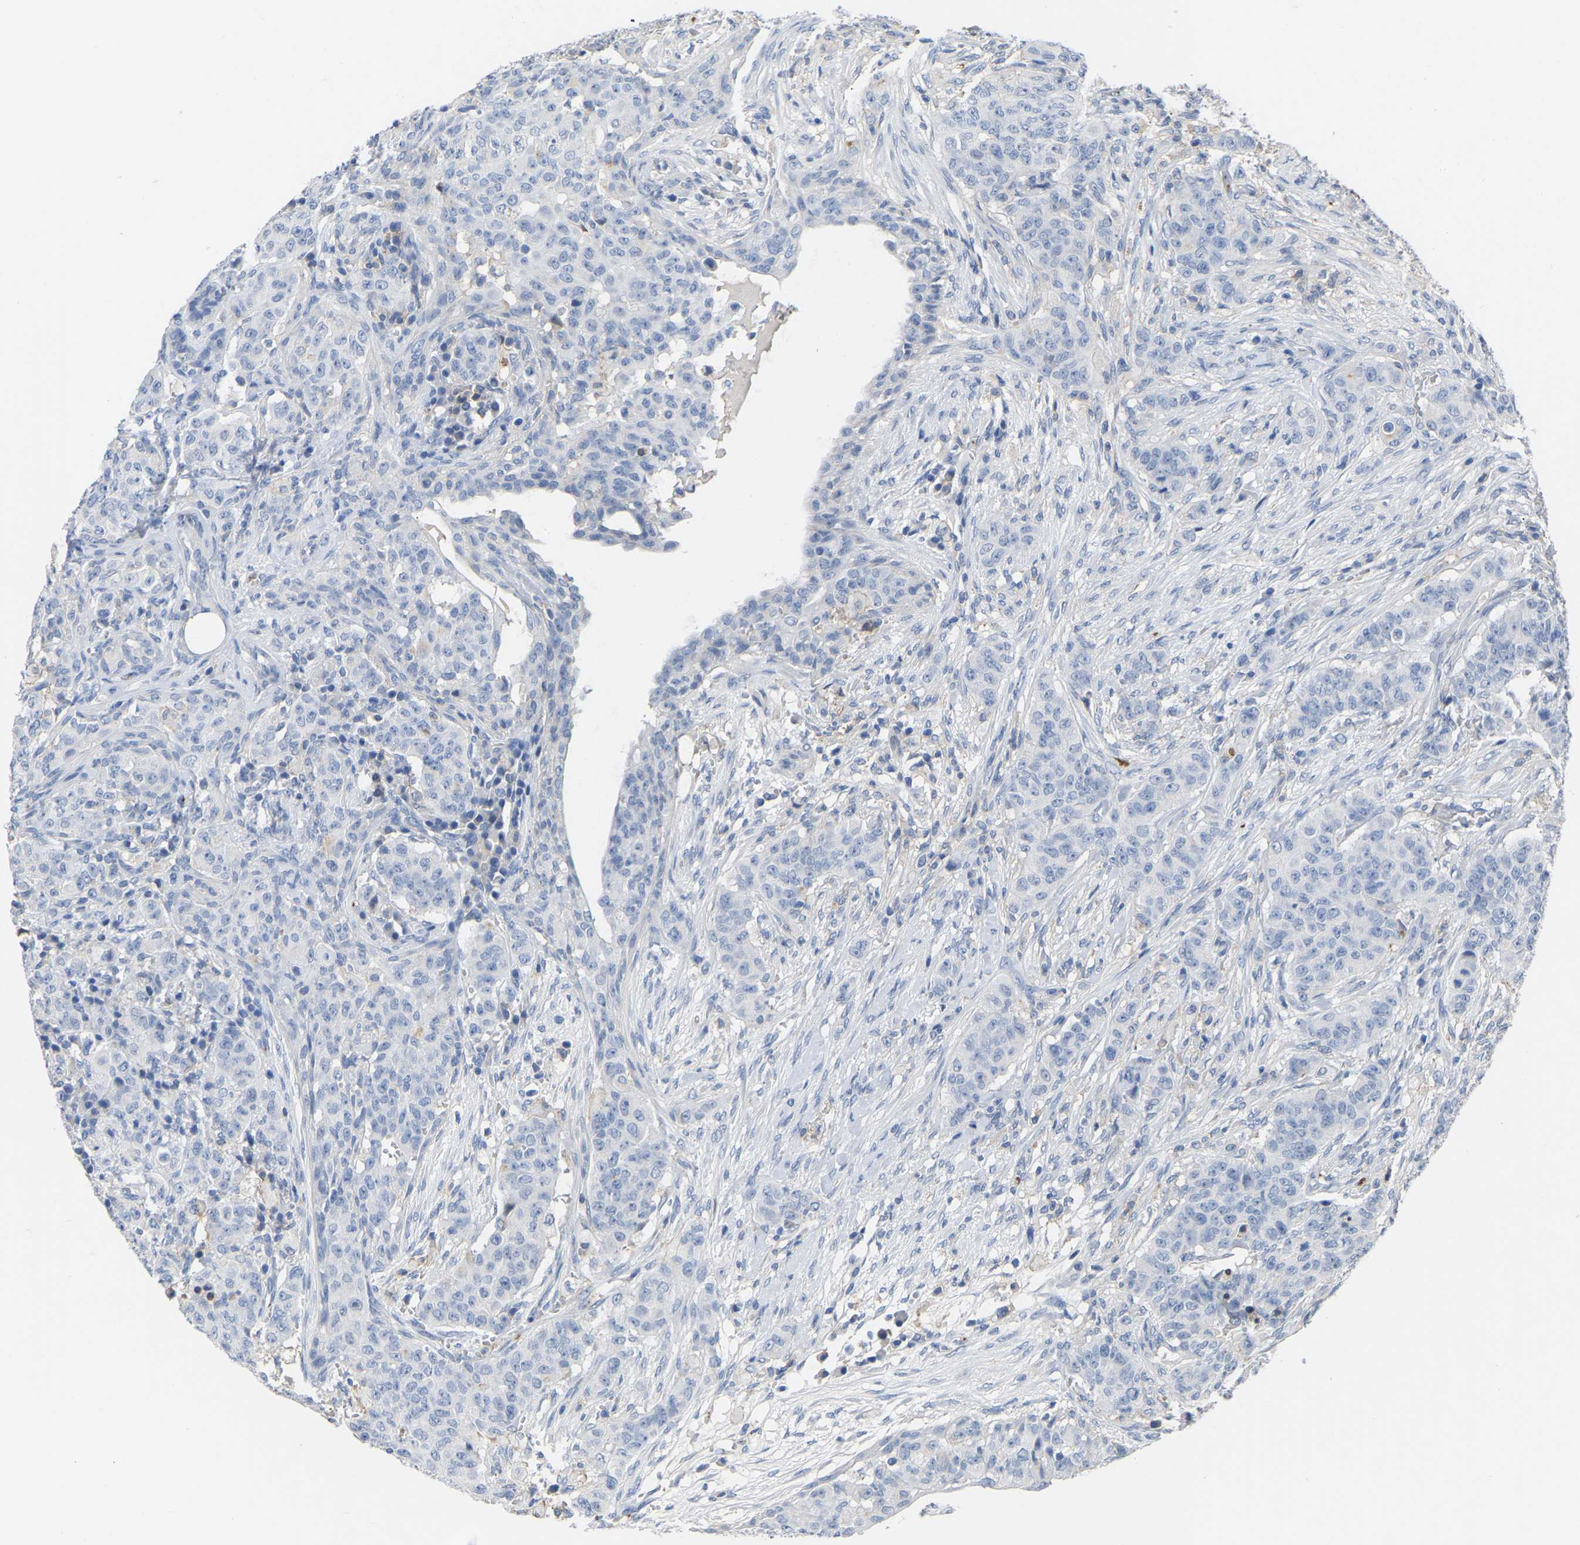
{"staining": {"intensity": "negative", "quantity": "none", "location": "none"}, "tissue": "breast cancer", "cell_type": "Tumor cells", "image_type": "cancer", "snomed": [{"axis": "morphology", "description": "Normal tissue, NOS"}, {"axis": "morphology", "description": "Duct carcinoma"}, {"axis": "topography", "description": "Breast"}], "caption": "Invasive ductal carcinoma (breast) was stained to show a protein in brown. There is no significant expression in tumor cells.", "gene": "ZNF449", "patient": {"sex": "female", "age": 40}}